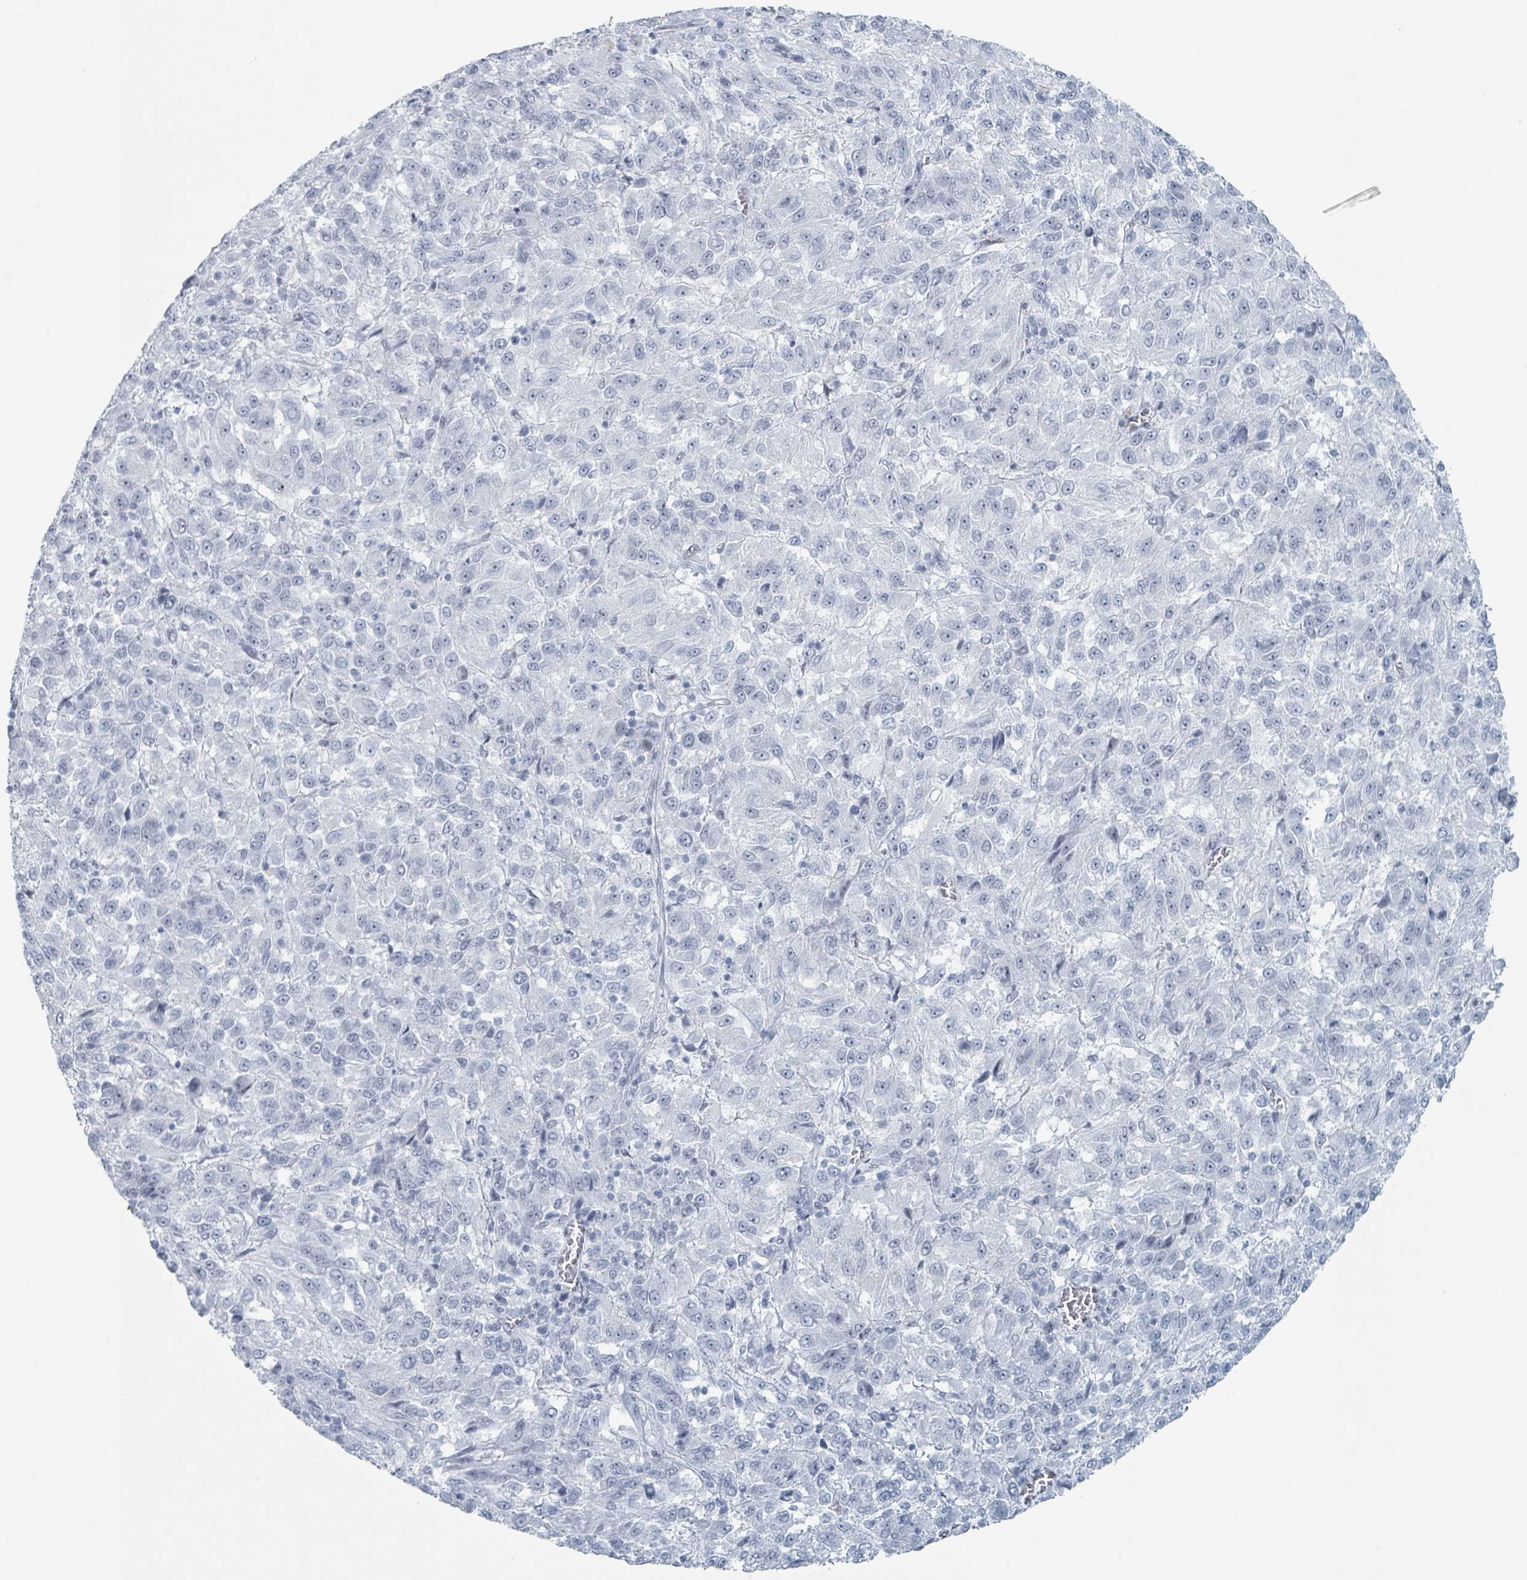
{"staining": {"intensity": "negative", "quantity": "none", "location": "none"}, "tissue": "melanoma", "cell_type": "Tumor cells", "image_type": "cancer", "snomed": [{"axis": "morphology", "description": "Malignant melanoma, Metastatic site"}, {"axis": "topography", "description": "Lung"}], "caption": "High power microscopy image of an immunohistochemistry micrograph of melanoma, revealing no significant expression in tumor cells.", "gene": "GPR15LG", "patient": {"sex": "male", "age": 64}}